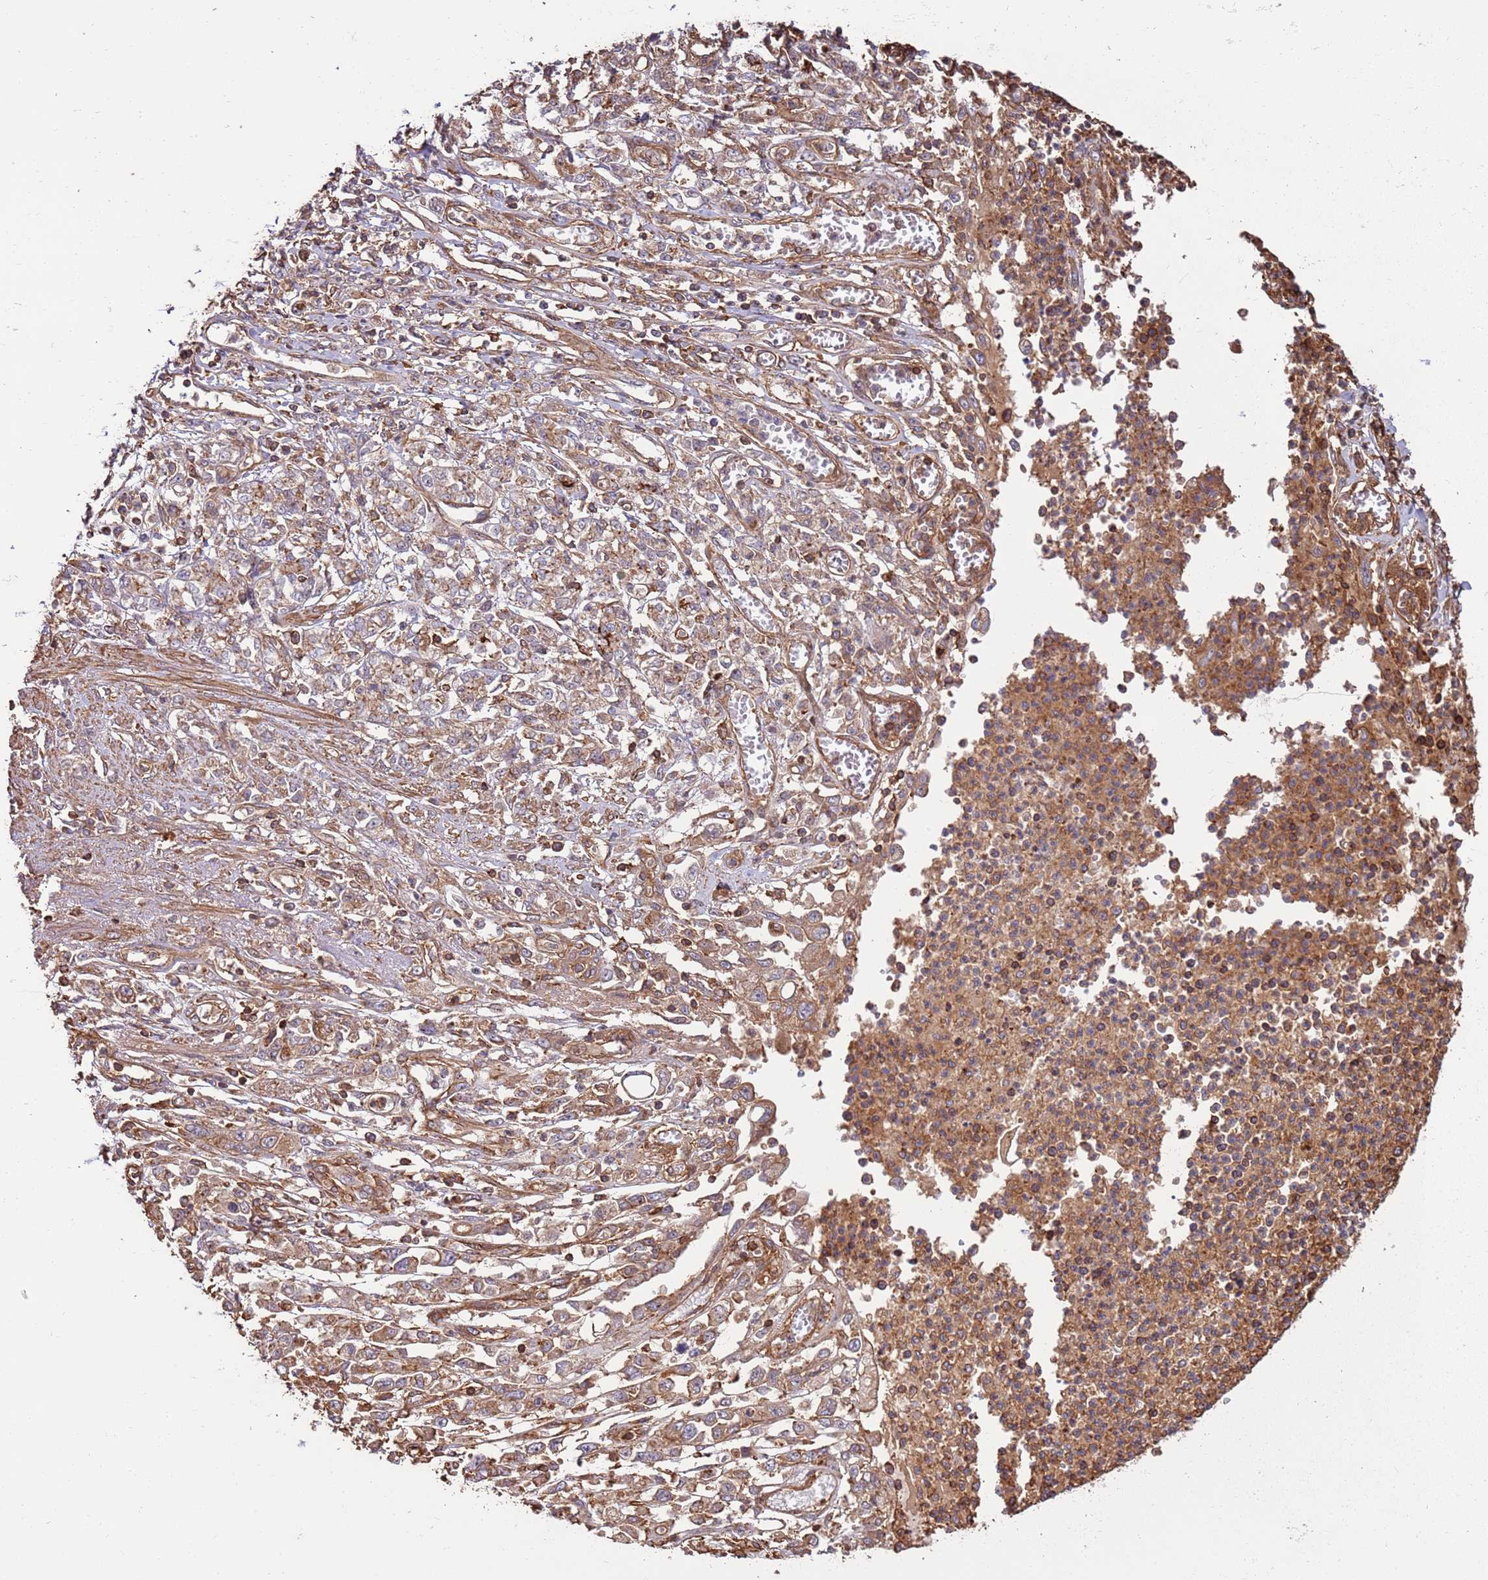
{"staining": {"intensity": "weak", "quantity": ">75%", "location": "cytoplasmic/membranous"}, "tissue": "stomach cancer", "cell_type": "Tumor cells", "image_type": "cancer", "snomed": [{"axis": "morphology", "description": "Adenocarcinoma, NOS"}, {"axis": "topography", "description": "Stomach"}], "caption": "IHC photomicrograph of neoplastic tissue: stomach cancer (adenocarcinoma) stained using immunohistochemistry (IHC) displays low levels of weak protein expression localized specifically in the cytoplasmic/membranous of tumor cells, appearing as a cytoplasmic/membranous brown color.", "gene": "ACVR2A", "patient": {"sex": "female", "age": 76}}